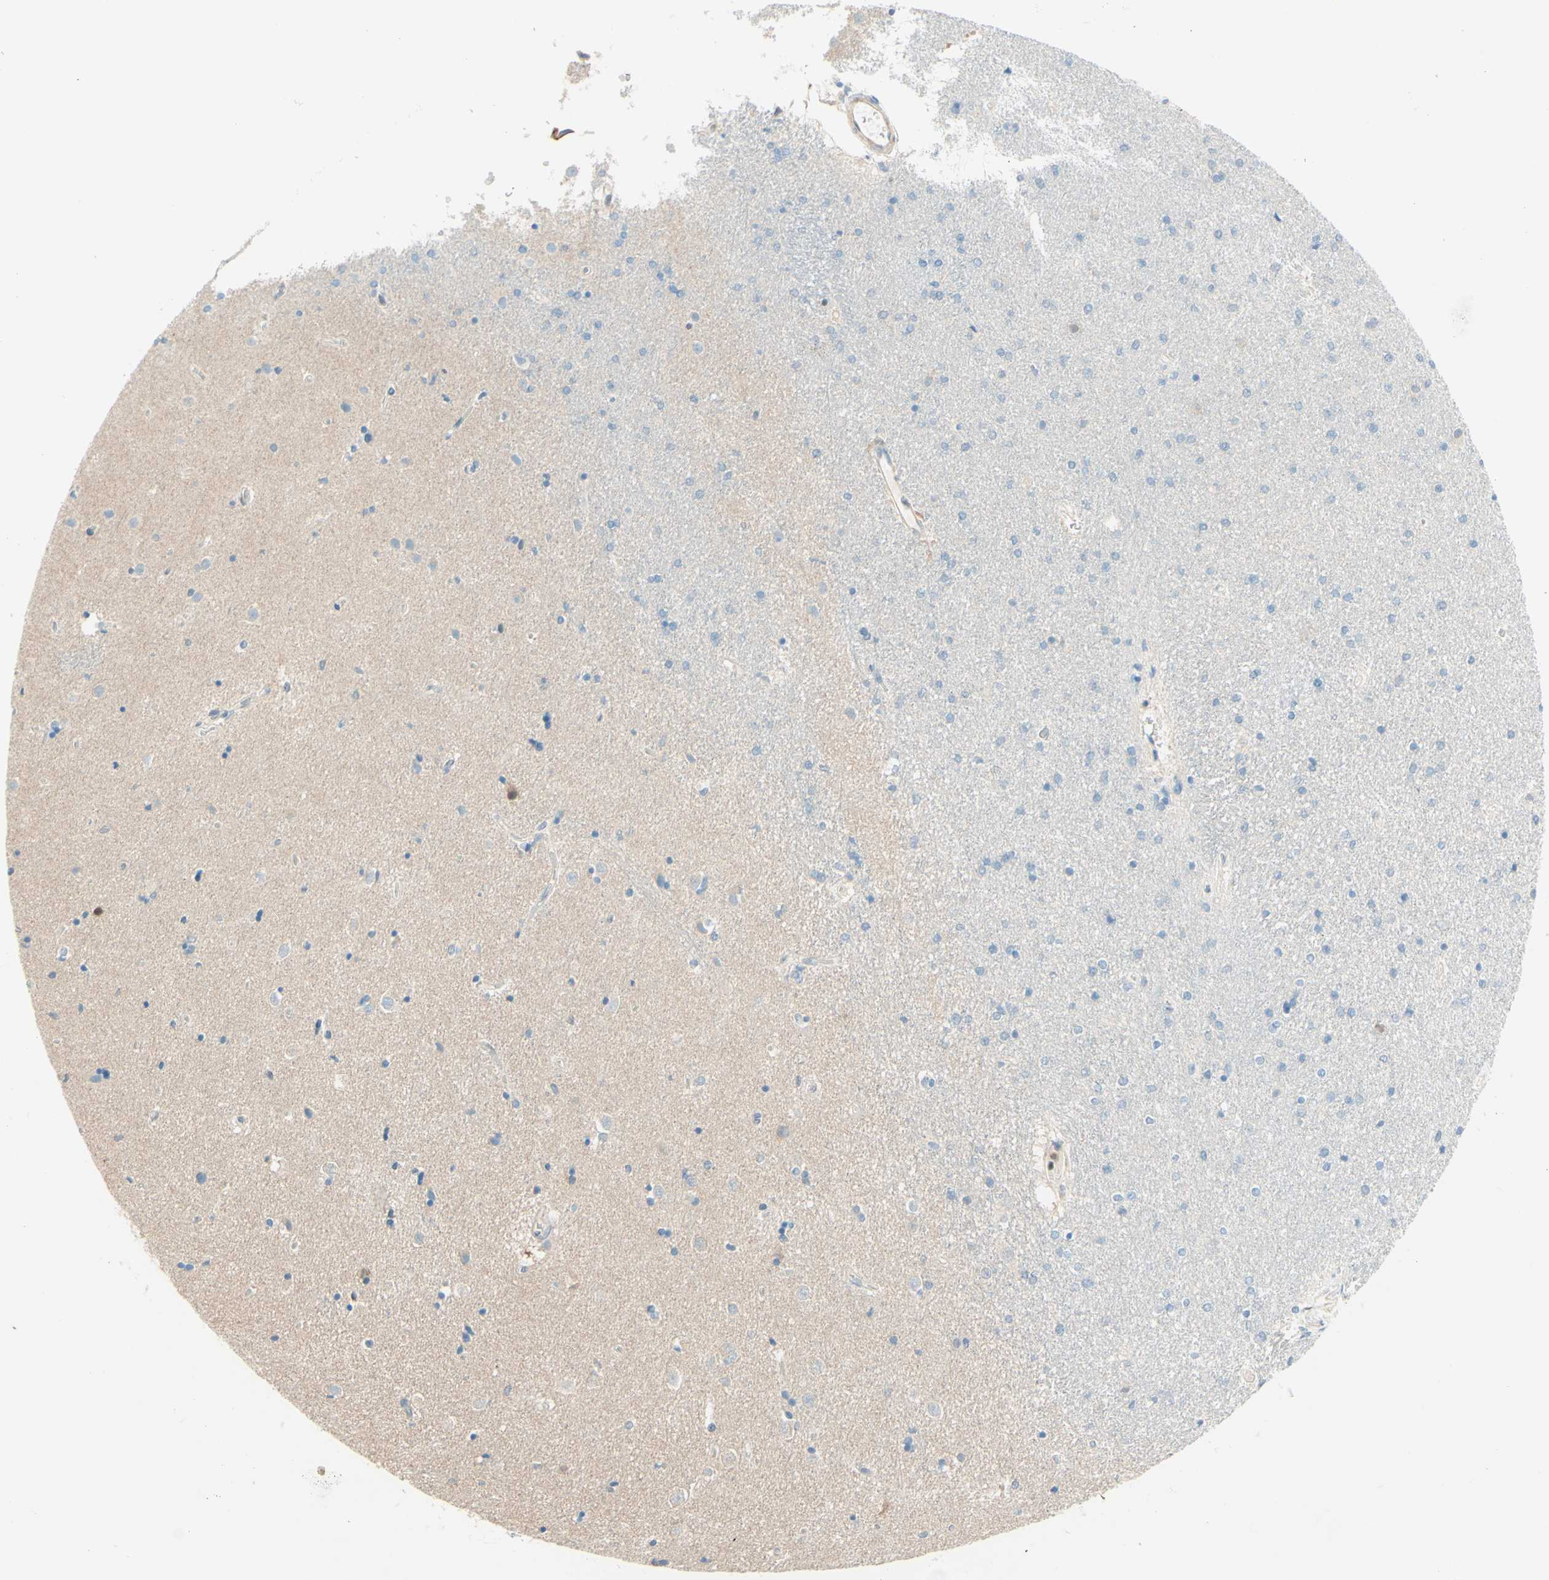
{"staining": {"intensity": "weak", "quantity": "<25%", "location": "cytoplasmic/membranous"}, "tissue": "caudate", "cell_type": "Glial cells", "image_type": "normal", "snomed": [{"axis": "morphology", "description": "Normal tissue, NOS"}, {"axis": "topography", "description": "Lateral ventricle wall"}], "caption": "This photomicrograph is of benign caudate stained with immunohistochemistry (IHC) to label a protein in brown with the nuclei are counter-stained blue. There is no expression in glial cells. The staining was performed using DAB (3,3'-diaminobenzidine) to visualize the protein expression in brown, while the nuclei were stained in blue with hematoxylin (Magnification: 20x).", "gene": "UPK3B", "patient": {"sex": "female", "age": 54}}